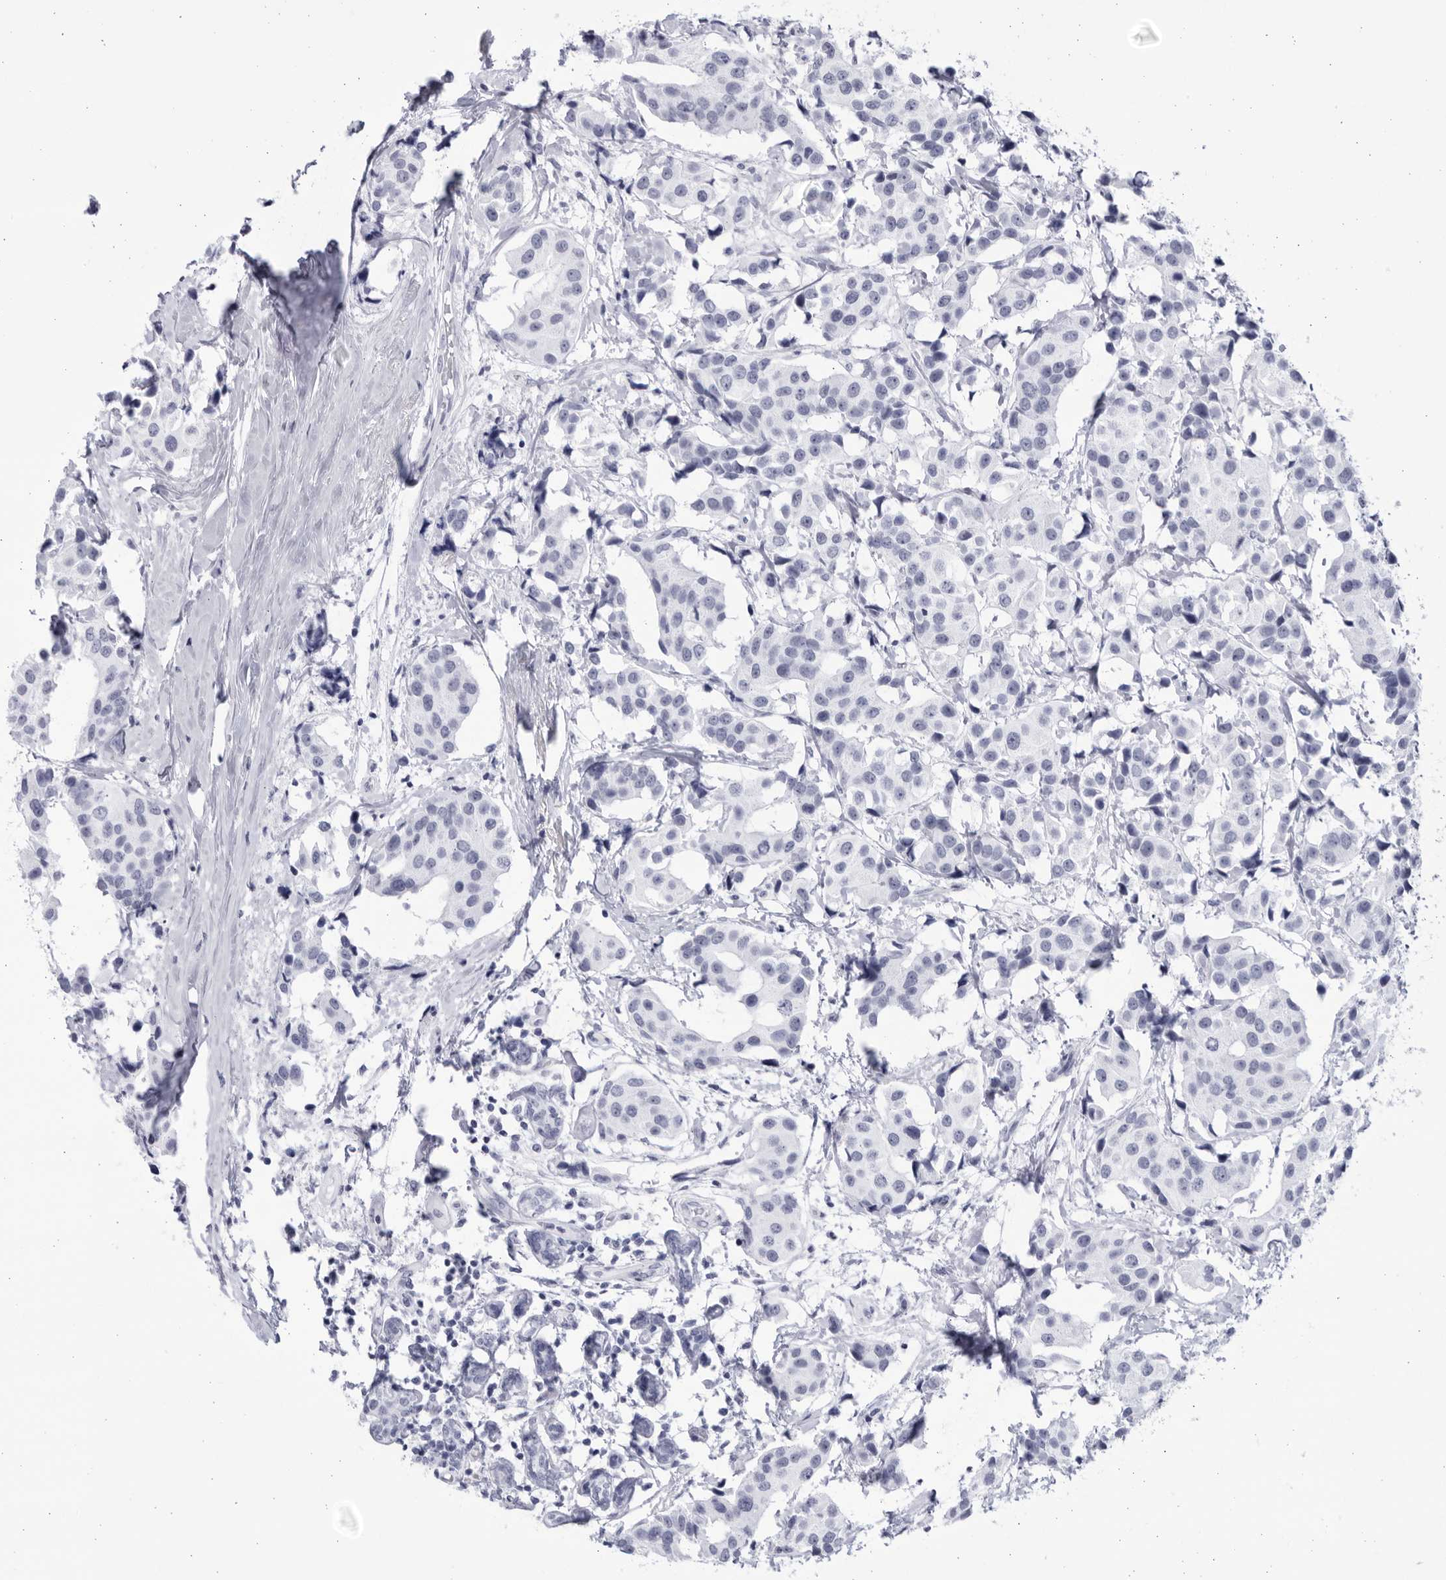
{"staining": {"intensity": "negative", "quantity": "none", "location": "none"}, "tissue": "breast cancer", "cell_type": "Tumor cells", "image_type": "cancer", "snomed": [{"axis": "morphology", "description": "Normal tissue, NOS"}, {"axis": "morphology", "description": "Duct carcinoma"}, {"axis": "topography", "description": "Breast"}], "caption": "A histopathology image of human intraductal carcinoma (breast) is negative for staining in tumor cells.", "gene": "CCDC181", "patient": {"sex": "female", "age": 39}}